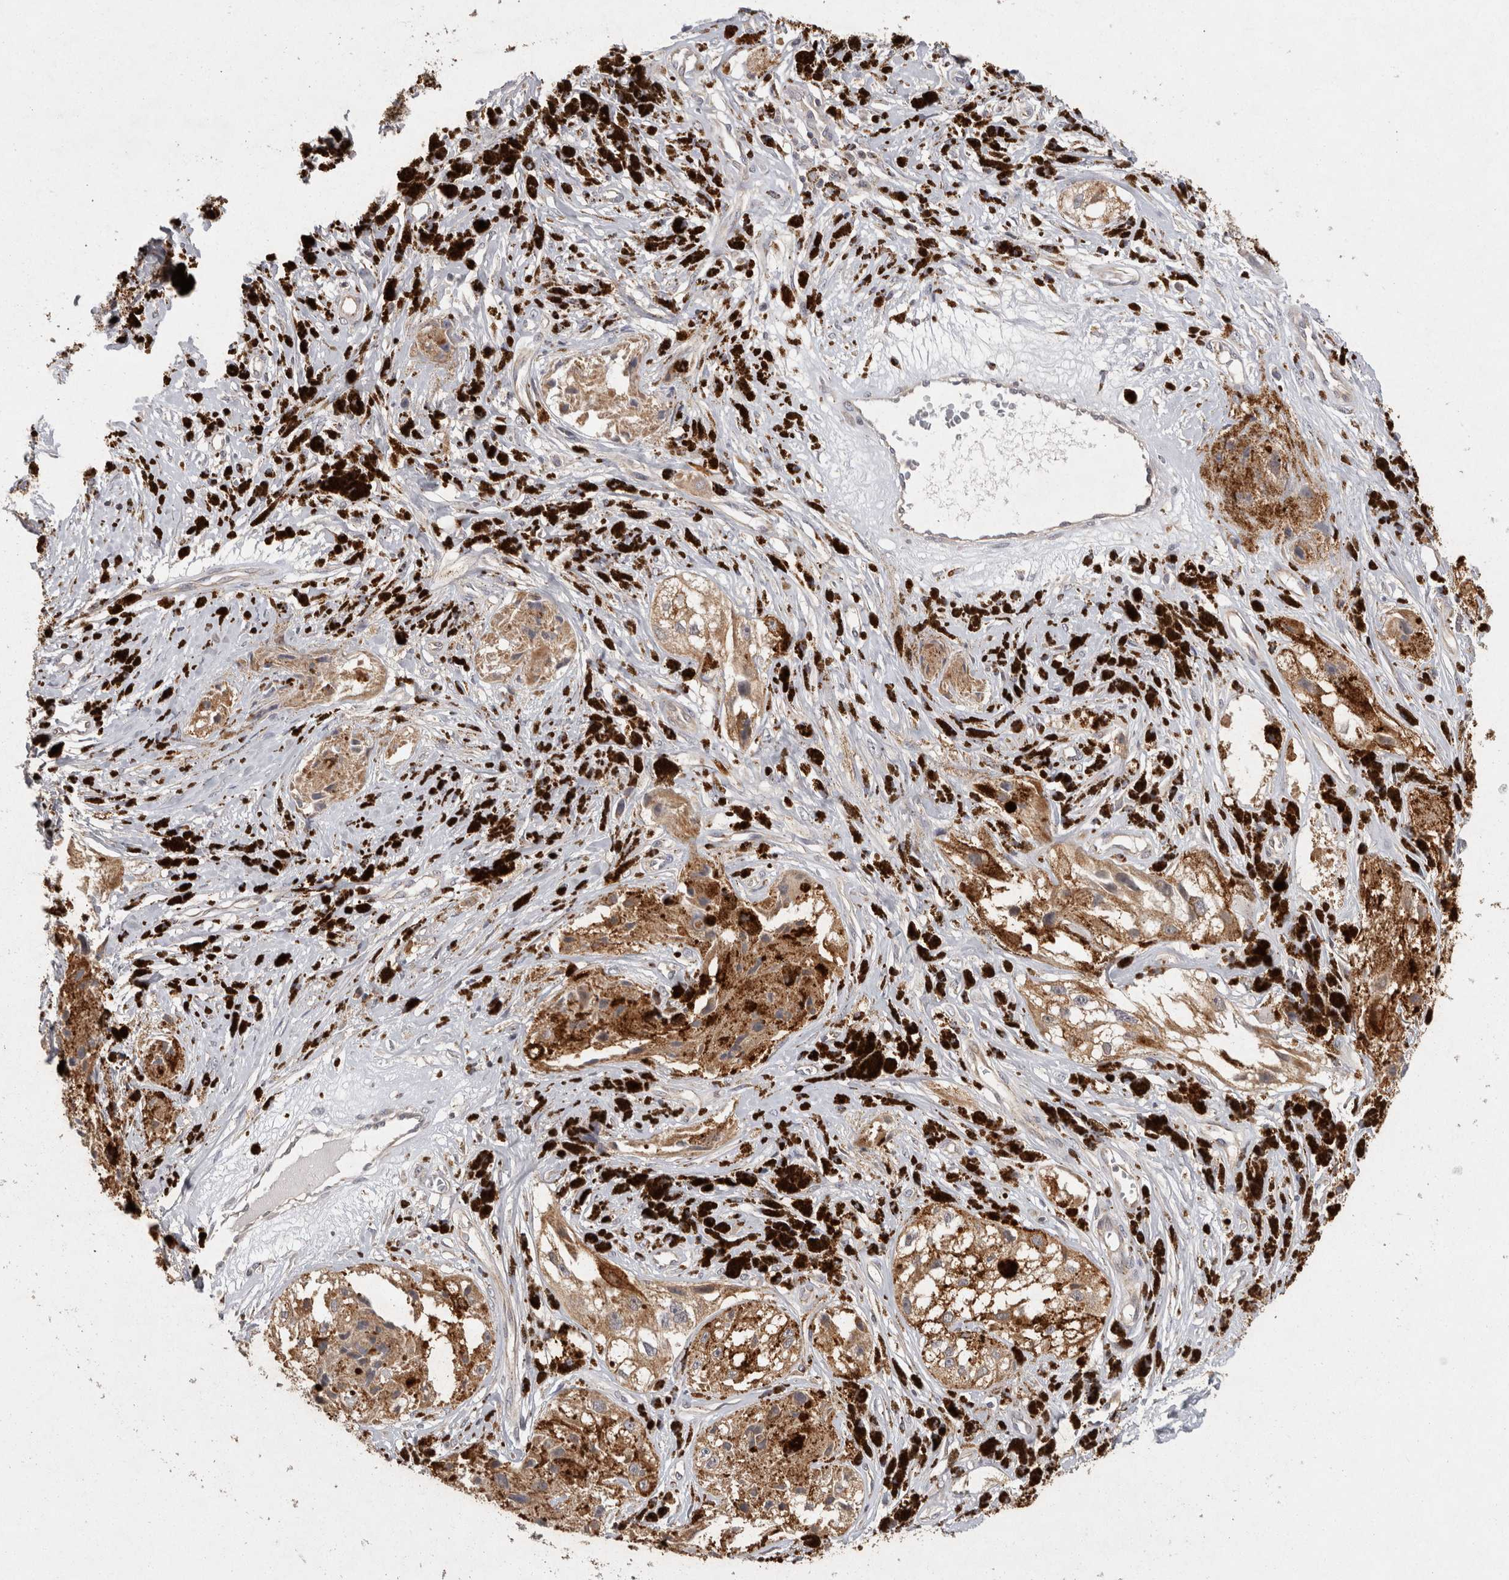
{"staining": {"intensity": "moderate", "quantity": ">75%", "location": "cytoplasmic/membranous"}, "tissue": "melanoma", "cell_type": "Tumor cells", "image_type": "cancer", "snomed": [{"axis": "morphology", "description": "Malignant melanoma, NOS"}, {"axis": "topography", "description": "Skin"}], "caption": "Immunohistochemical staining of human melanoma reveals medium levels of moderate cytoplasmic/membranous expression in about >75% of tumor cells.", "gene": "ACAT2", "patient": {"sex": "male", "age": 88}}